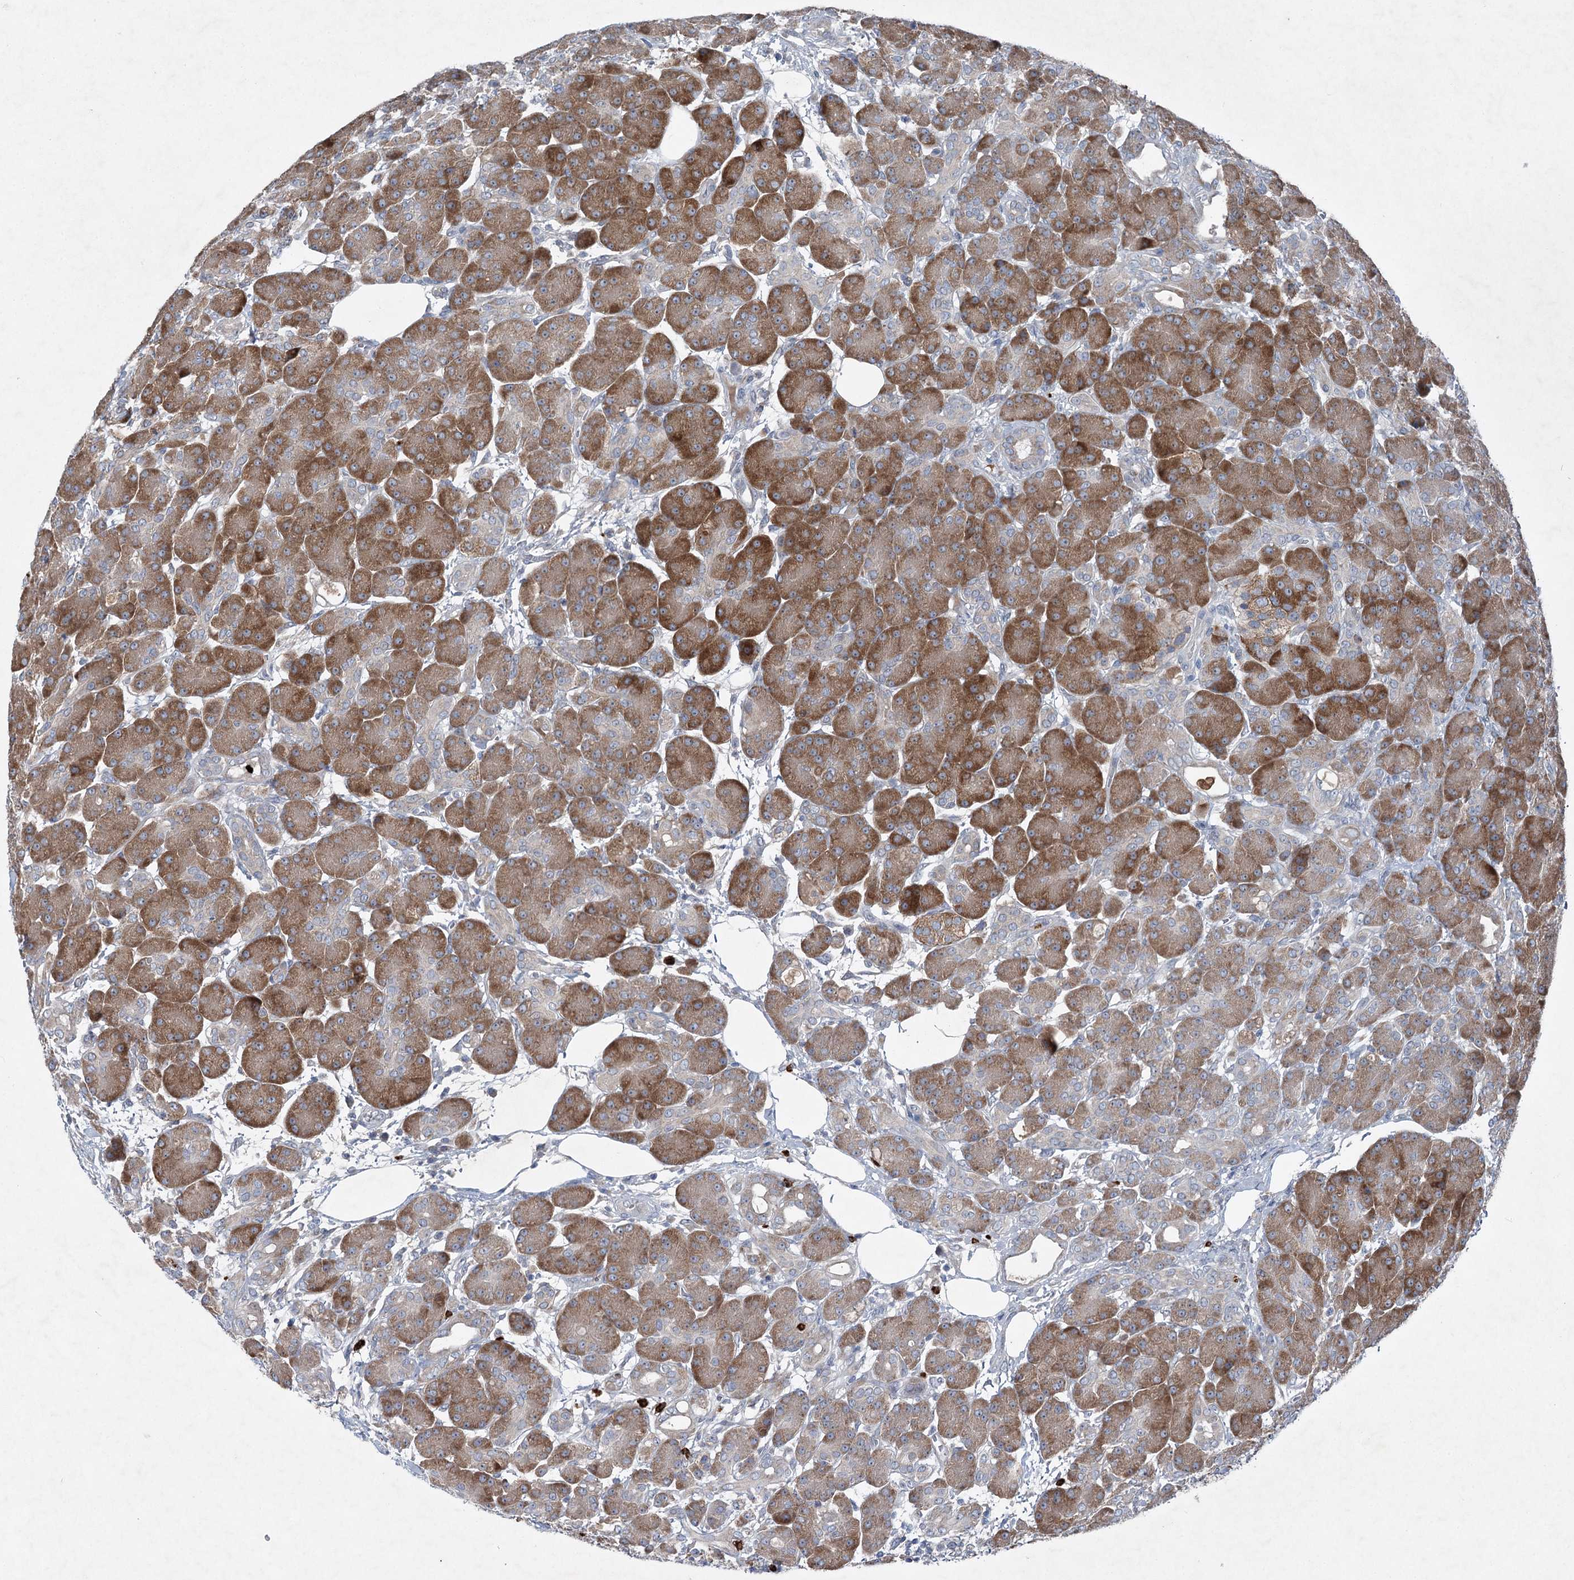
{"staining": {"intensity": "strong", "quantity": ">75%", "location": "cytoplasmic/membranous"}, "tissue": "pancreas", "cell_type": "Exocrine glandular cells", "image_type": "normal", "snomed": [{"axis": "morphology", "description": "Normal tissue, NOS"}, {"axis": "topography", "description": "Pancreas"}], "caption": "About >75% of exocrine glandular cells in normal human pancreas exhibit strong cytoplasmic/membranous protein staining as visualized by brown immunohistochemical staining.", "gene": "ENSG00000285330", "patient": {"sex": "male", "age": 63}}